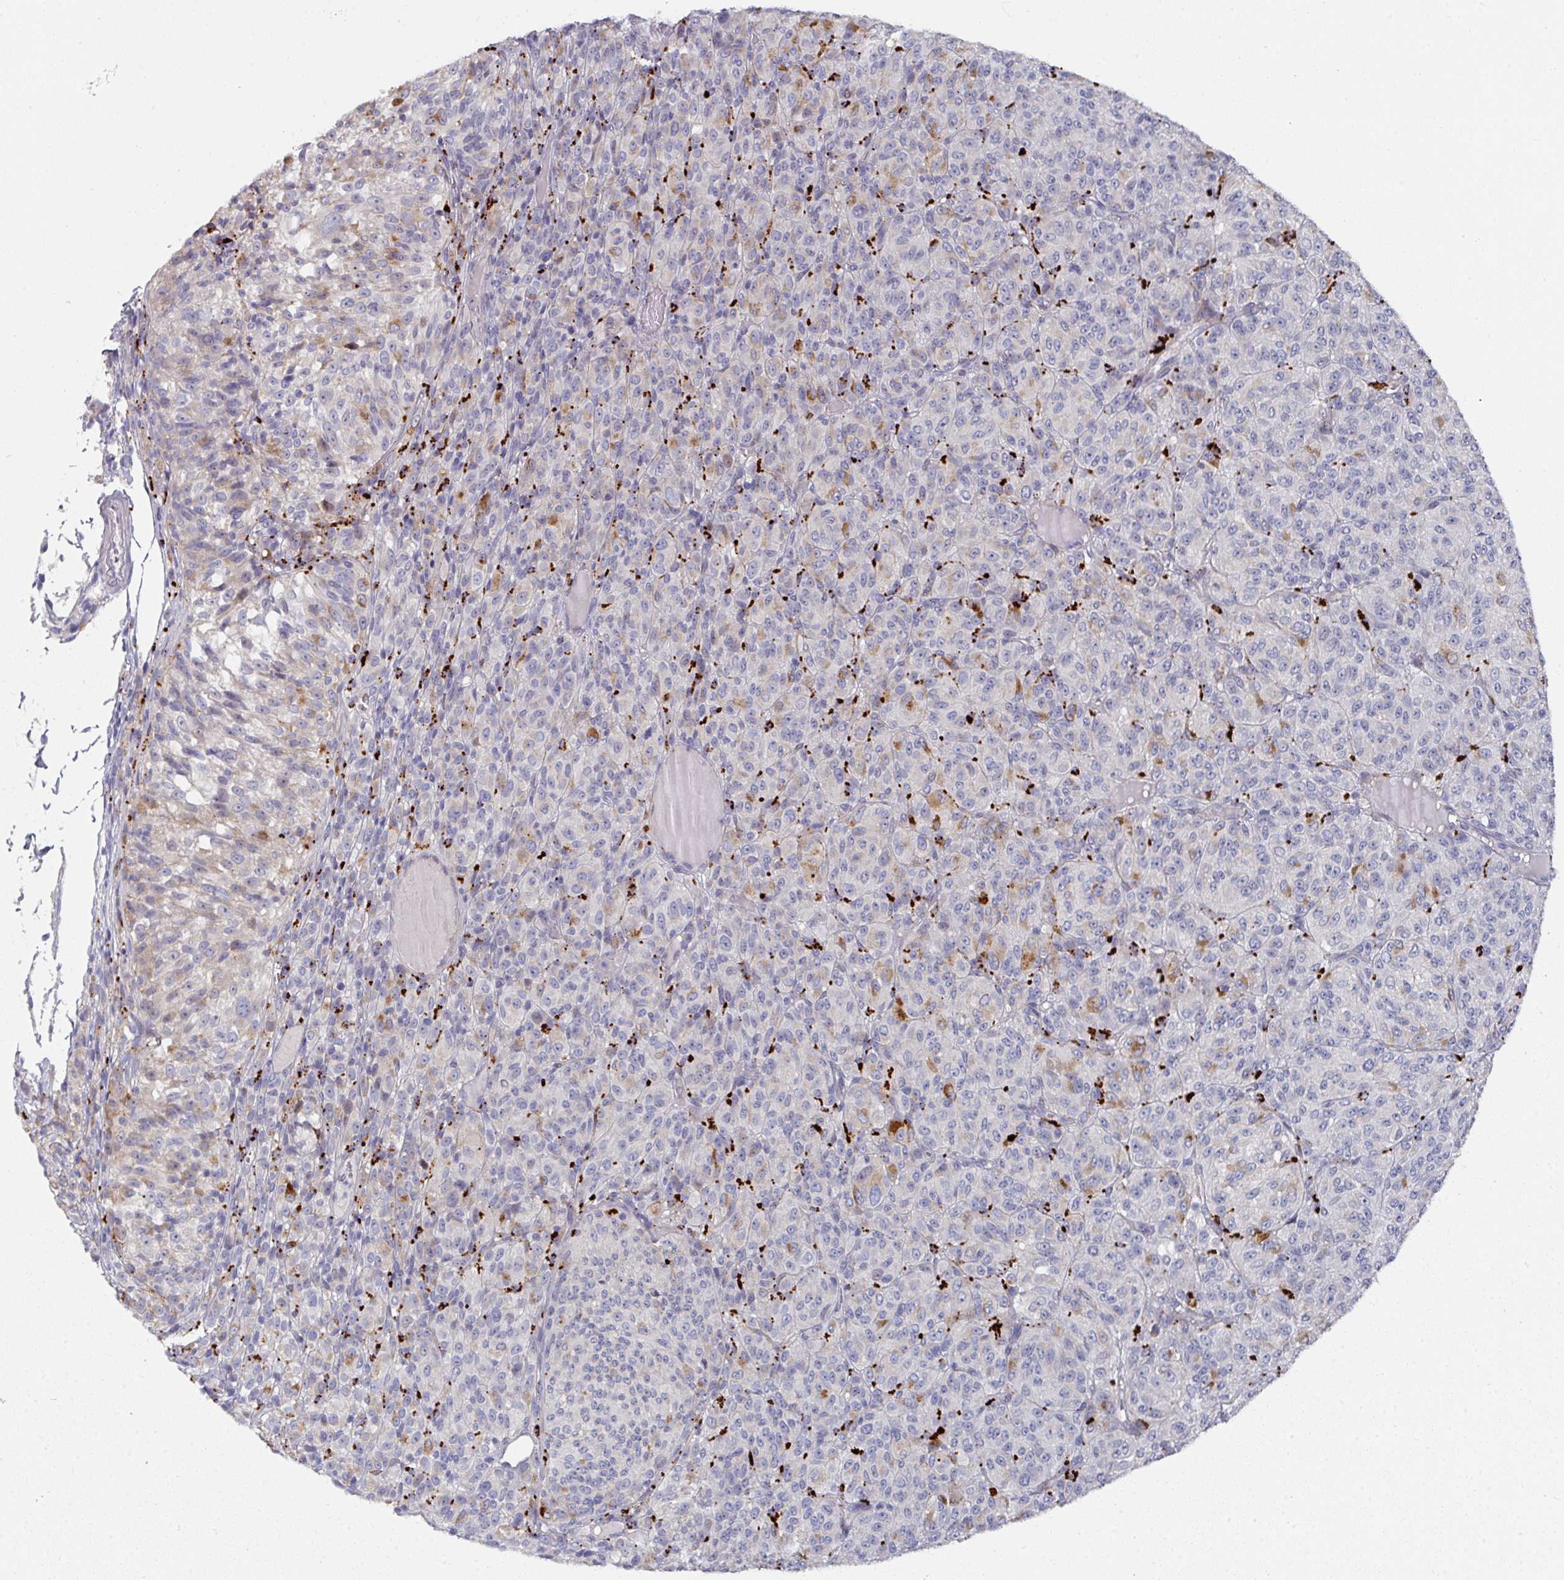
{"staining": {"intensity": "negative", "quantity": "none", "location": "none"}, "tissue": "melanoma", "cell_type": "Tumor cells", "image_type": "cancer", "snomed": [{"axis": "morphology", "description": "Malignant melanoma, Metastatic site"}, {"axis": "topography", "description": "Brain"}], "caption": "The image displays no staining of tumor cells in melanoma.", "gene": "NT5C1A", "patient": {"sex": "female", "age": 56}}